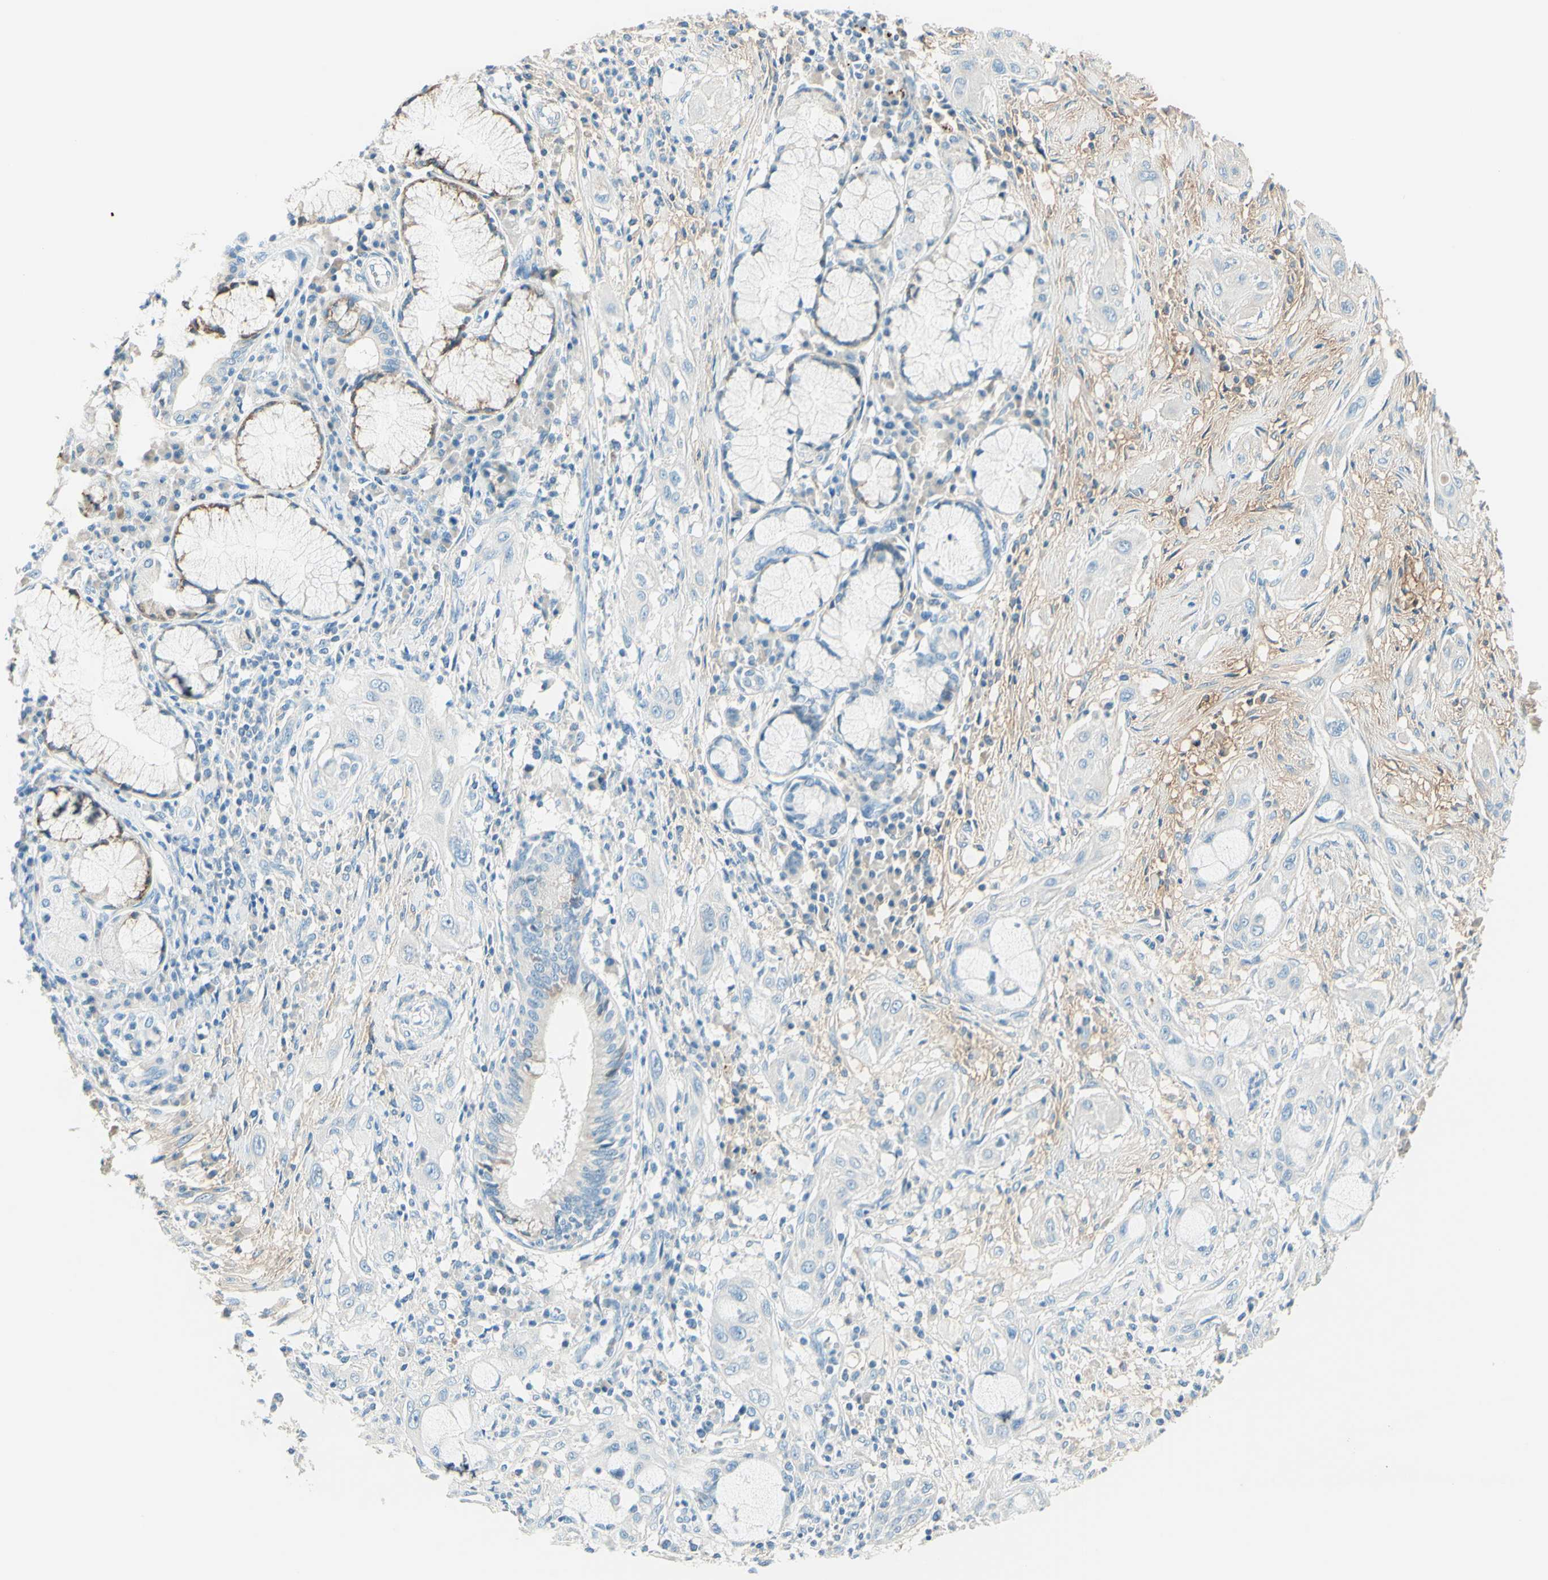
{"staining": {"intensity": "negative", "quantity": "none", "location": "none"}, "tissue": "lung cancer", "cell_type": "Tumor cells", "image_type": "cancer", "snomed": [{"axis": "morphology", "description": "Squamous cell carcinoma, NOS"}, {"axis": "topography", "description": "Lung"}], "caption": "High power microscopy image of an IHC micrograph of lung cancer (squamous cell carcinoma), revealing no significant staining in tumor cells. The staining is performed using DAB brown chromogen with nuclei counter-stained in using hematoxylin.", "gene": "NCBP2L", "patient": {"sex": "female", "age": 47}}